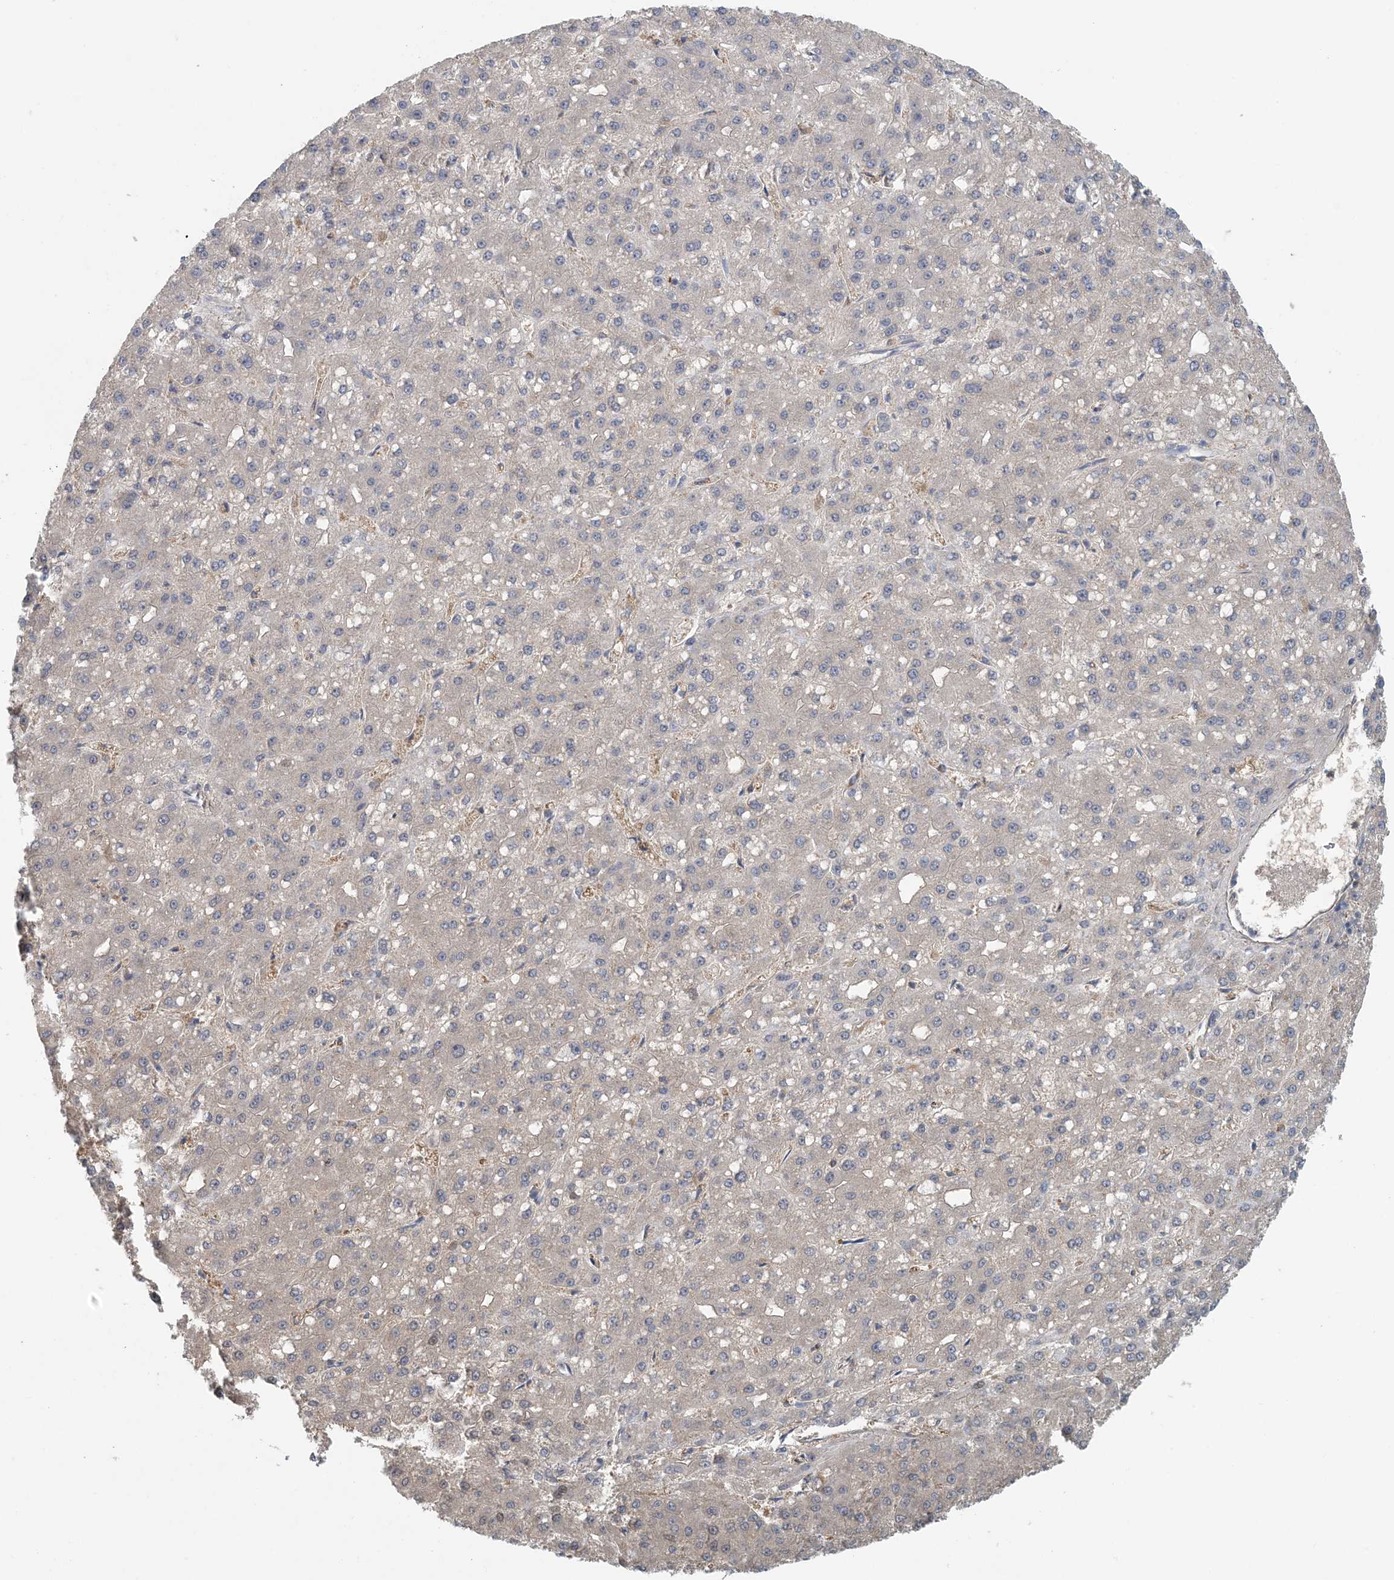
{"staining": {"intensity": "negative", "quantity": "none", "location": "none"}, "tissue": "liver cancer", "cell_type": "Tumor cells", "image_type": "cancer", "snomed": [{"axis": "morphology", "description": "Carcinoma, Hepatocellular, NOS"}, {"axis": "topography", "description": "Liver"}], "caption": "This is an IHC histopathology image of liver hepatocellular carcinoma. There is no expression in tumor cells.", "gene": "HIKESHI", "patient": {"sex": "male", "age": 67}}